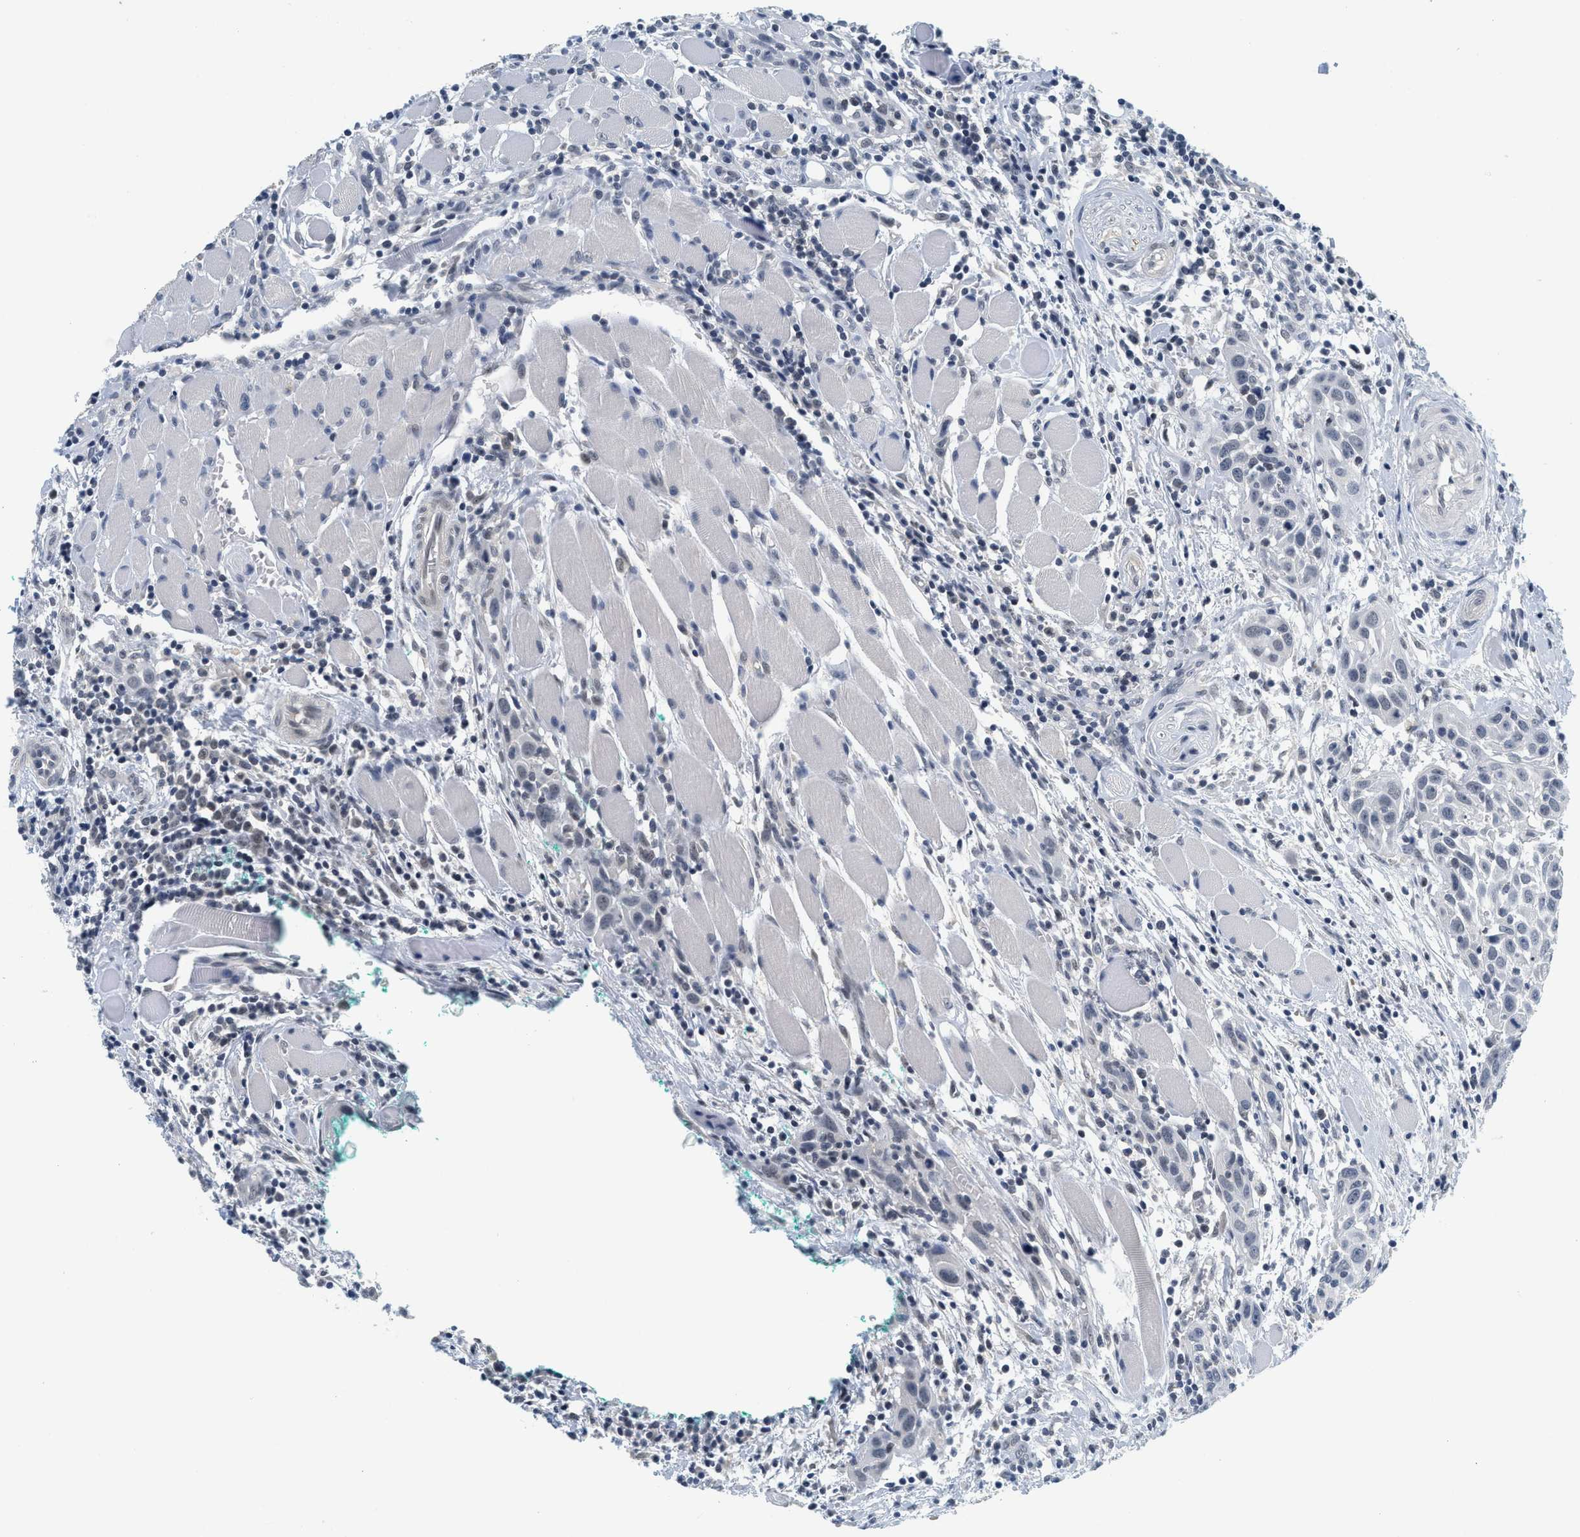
{"staining": {"intensity": "negative", "quantity": "none", "location": "none"}, "tissue": "head and neck cancer", "cell_type": "Tumor cells", "image_type": "cancer", "snomed": [{"axis": "morphology", "description": "Squamous cell carcinoma, NOS"}, {"axis": "topography", "description": "Oral tissue"}, {"axis": "topography", "description": "Head-Neck"}], "caption": "A micrograph of squamous cell carcinoma (head and neck) stained for a protein demonstrates no brown staining in tumor cells.", "gene": "MZF1", "patient": {"sex": "female", "age": 50}}